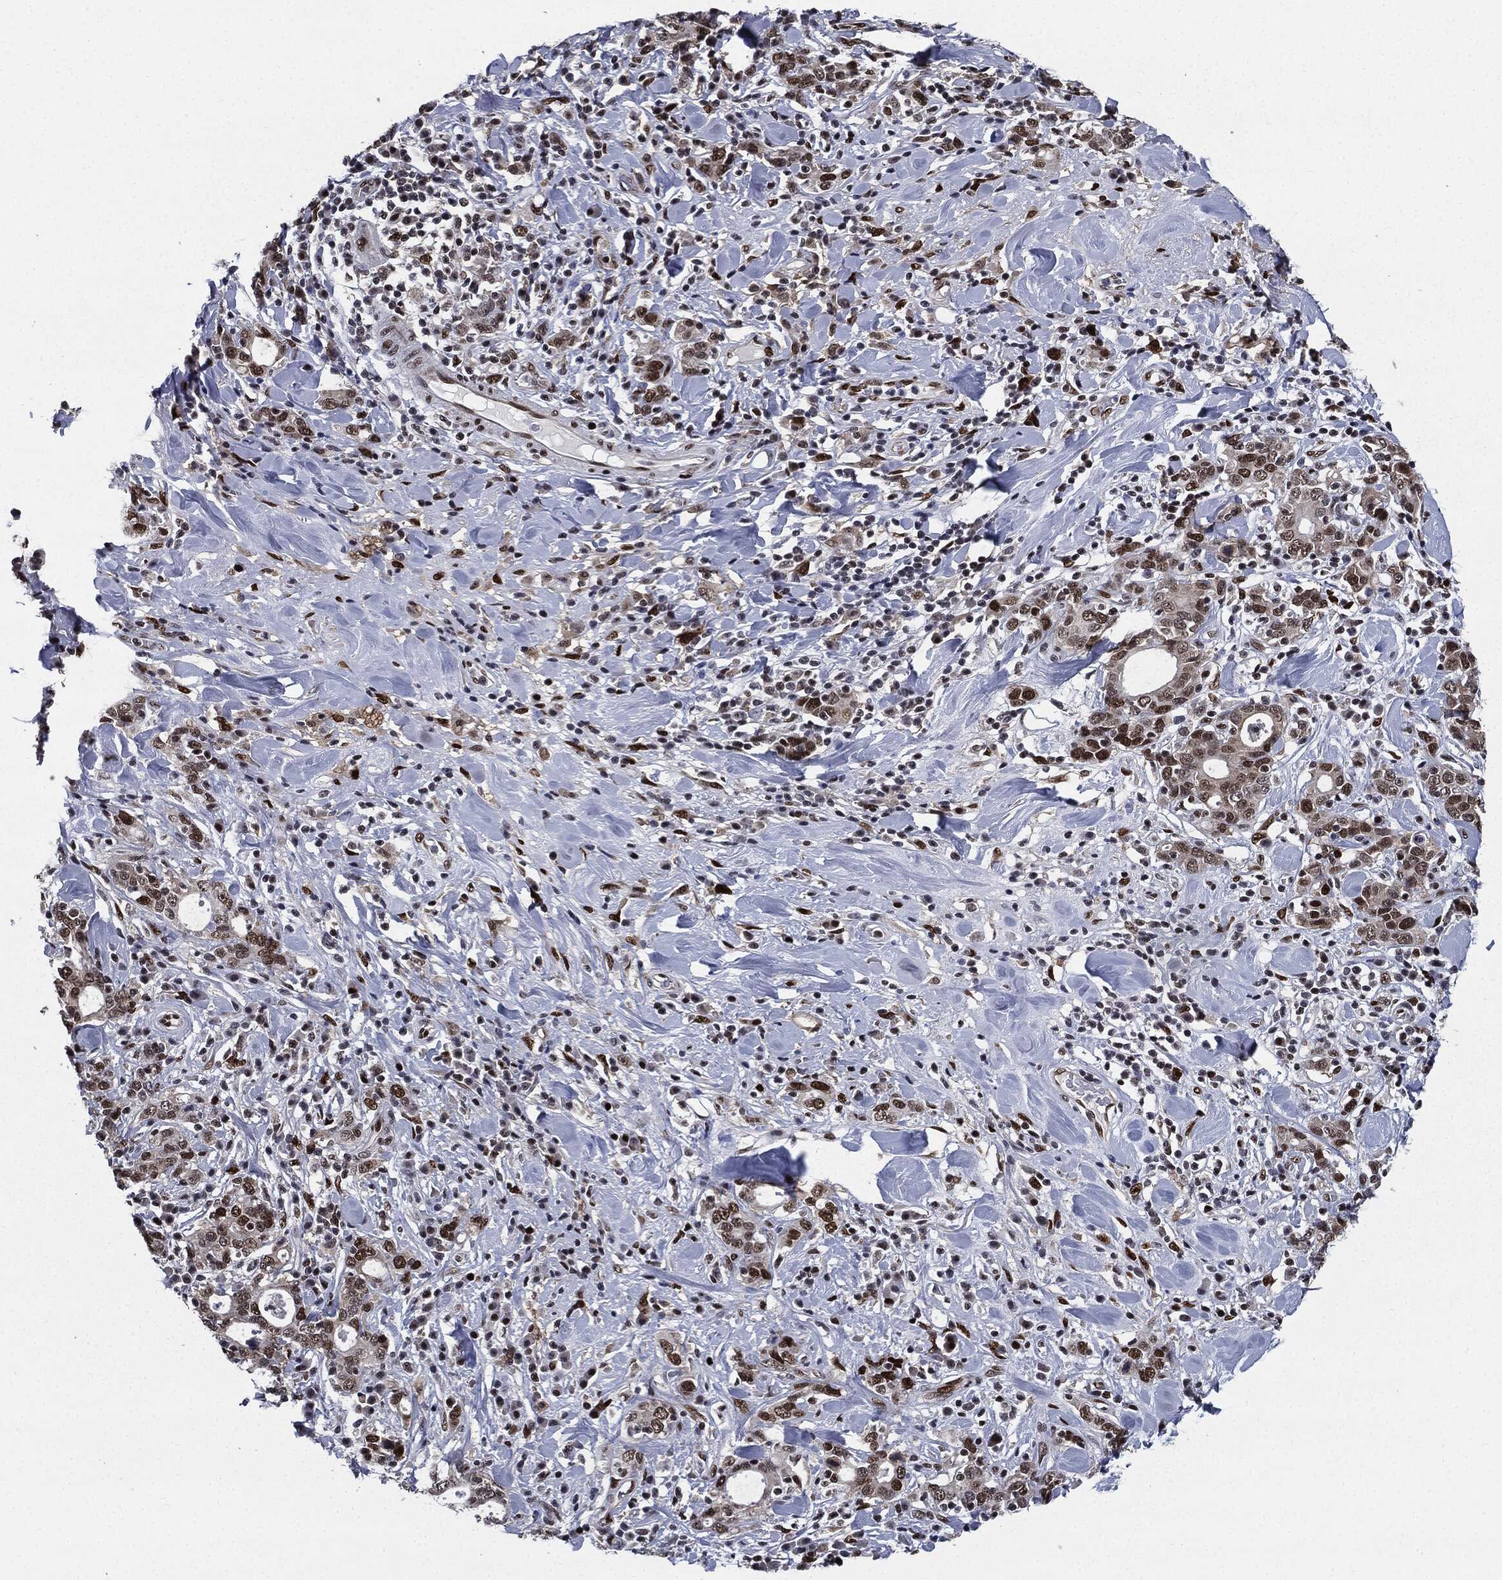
{"staining": {"intensity": "strong", "quantity": "25%-75%", "location": "nuclear"}, "tissue": "stomach cancer", "cell_type": "Tumor cells", "image_type": "cancer", "snomed": [{"axis": "morphology", "description": "Adenocarcinoma, NOS"}, {"axis": "topography", "description": "Stomach"}], "caption": "A micrograph of human stomach cancer stained for a protein demonstrates strong nuclear brown staining in tumor cells. The protein of interest is shown in brown color, while the nuclei are stained blue.", "gene": "JUN", "patient": {"sex": "male", "age": 79}}